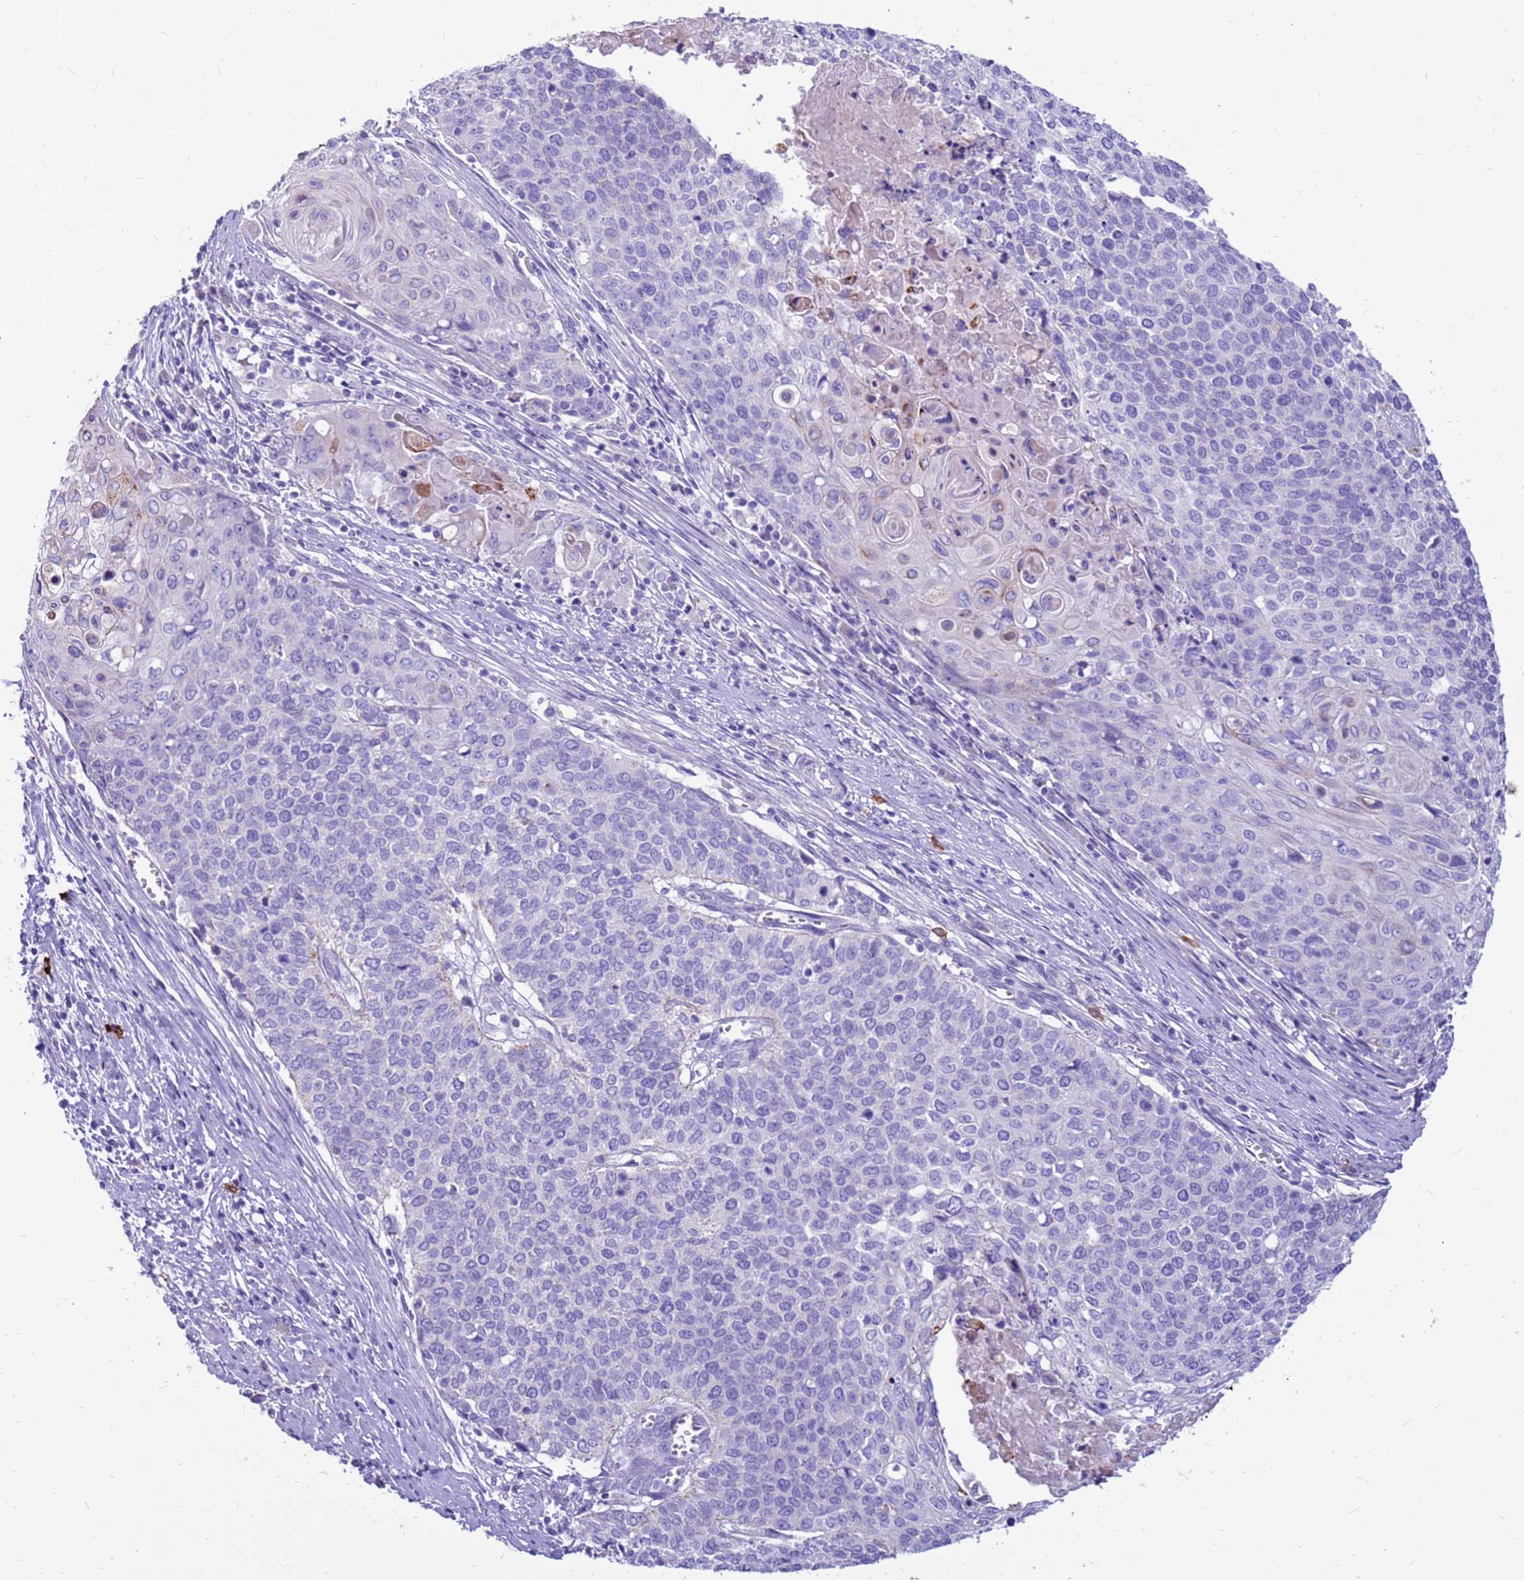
{"staining": {"intensity": "negative", "quantity": "none", "location": "none"}, "tissue": "cervical cancer", "cell_type": "Tumor cells", "image_type": "cancer", "snomed": [{"axis": "morphology", "description": "Squamous cell carcinoma, NOS"}, {"axis": "topography", "description": "Cervix"}], "caption": "Cervical cancer (squamous cell carcinoma) was stained to show a protein in brown. There is no significant positivity in tumor cells. (DAB immunohistochemistry (IHC) with hematoxylin counter stain).", "gene": "PDE10A", "patient": {"sex": "female", "age": 39}}